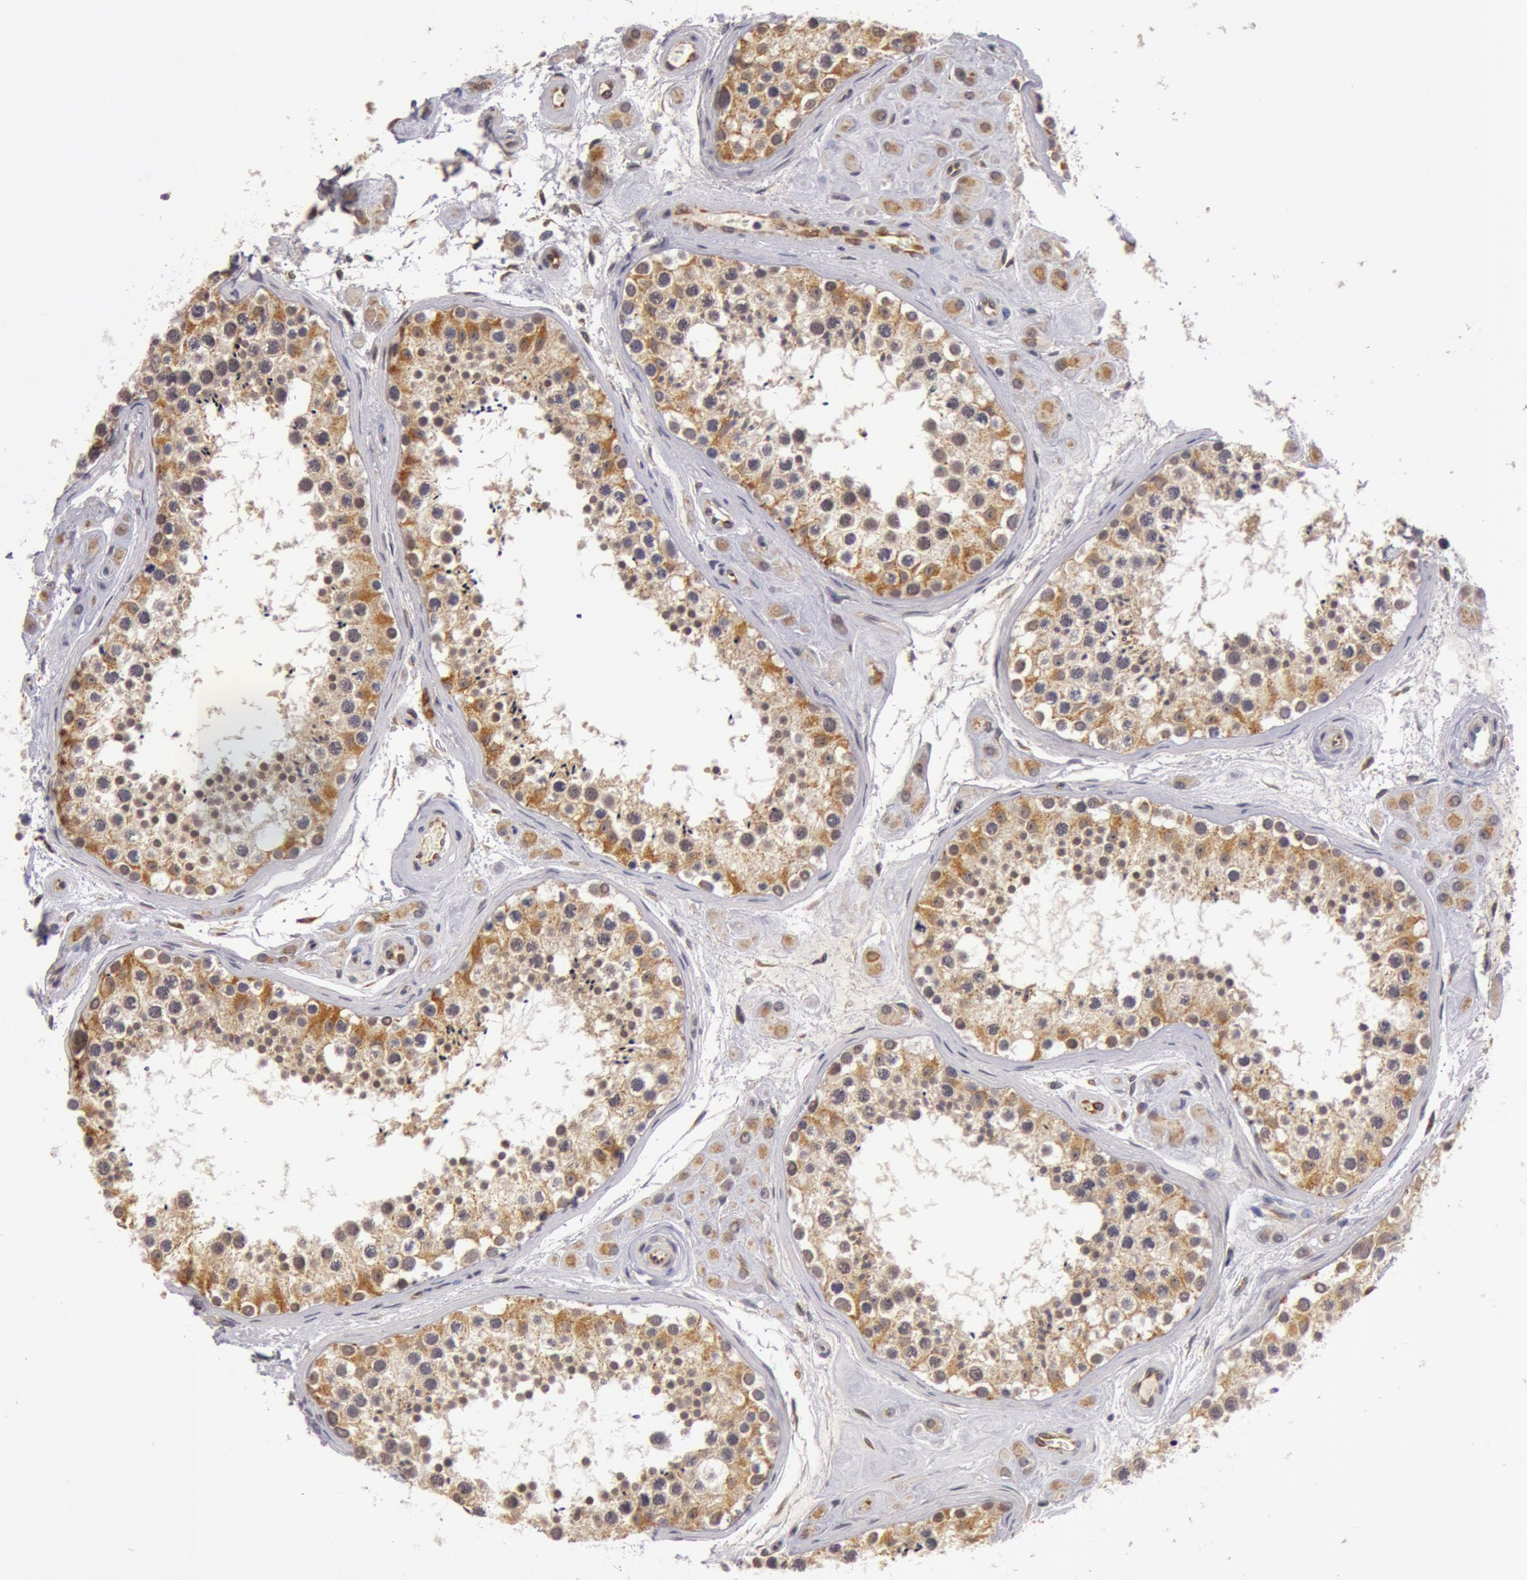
{"staining": {"intensity": "moderate", "quantity": "25%-75%", "location": "cytoplasmic/membranous"}, "tissue": "testis", "cell_type": "Cells in seminiferous ducts", "image_type": "normal", "snomed": [{"axis": "morphology", "description": "Normal tissue, NOS"}, {"axis": "topography", "description": "Testis"}], "caption": "High-power microscopy captured an immunohistochemistry image of unremarkable testis, revealing moderate cytoplasmic/membranous expression in approximately 25%-75% of cells in seminiferous ducts.", "gene": "SYTL4", "patient": {"sex": "male", "age": 38}}